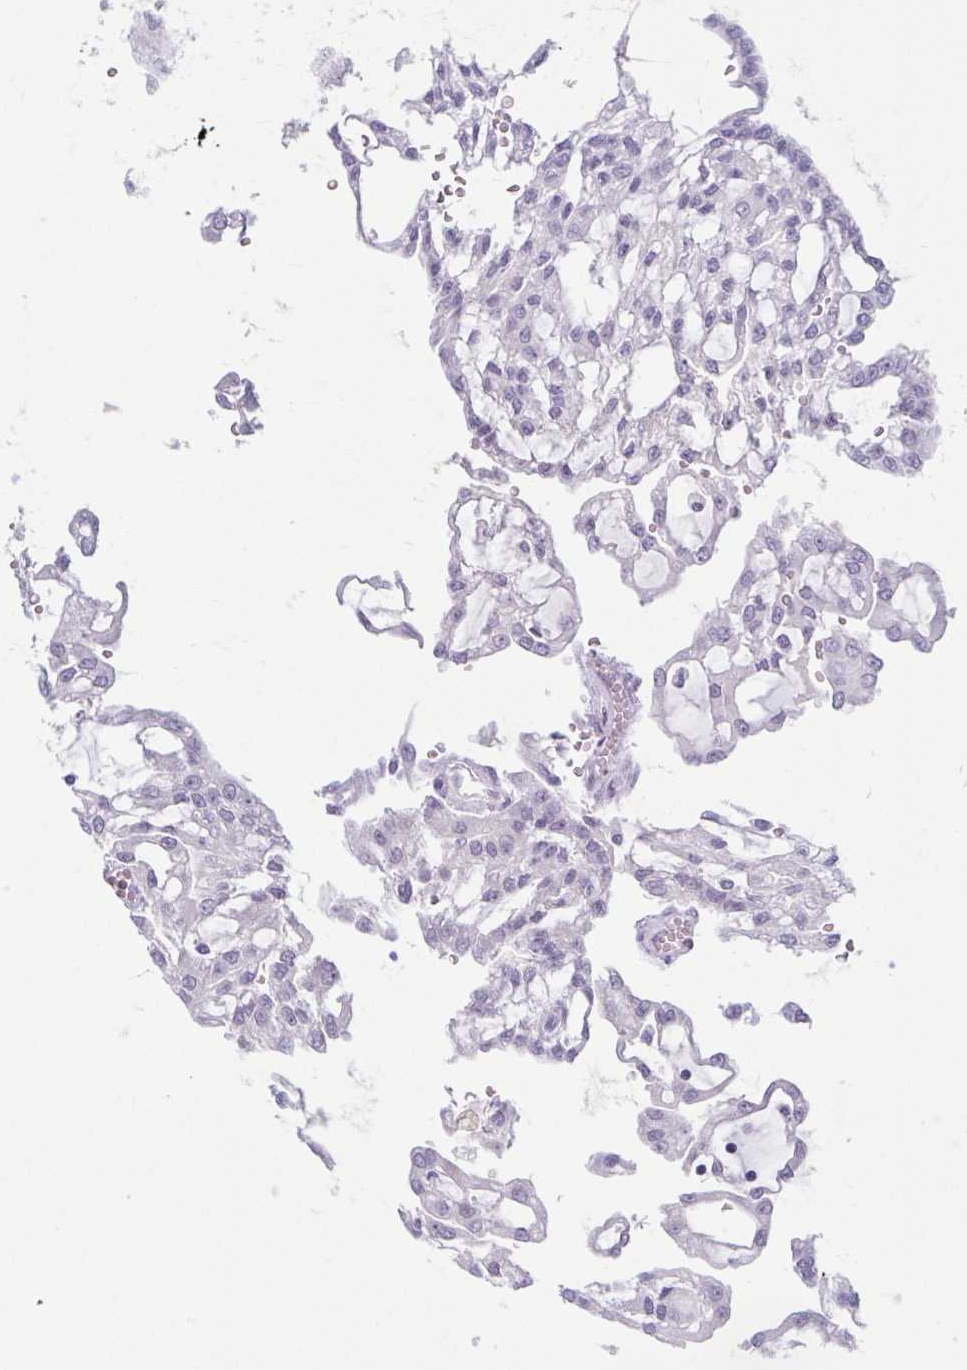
{"staining": {"intensity": "negative", "quantity": "none", "location": "none"}, "tissue": "renal cancer", "cell_type": "Tumor cells", "image_type": "cancer", "snomed": [{"axis": "morphology", "description": "Adenocarcinoma, NOS"}, {"axis": "topography", "description": "Kidney"}], "caption": "Renal cancer (adenocarcinoma) was stained to show a protein in brown. There is no significant staining in tumor cells.", "gene": "FAM153A", "patient": {"sex": "male", "age": 63}}